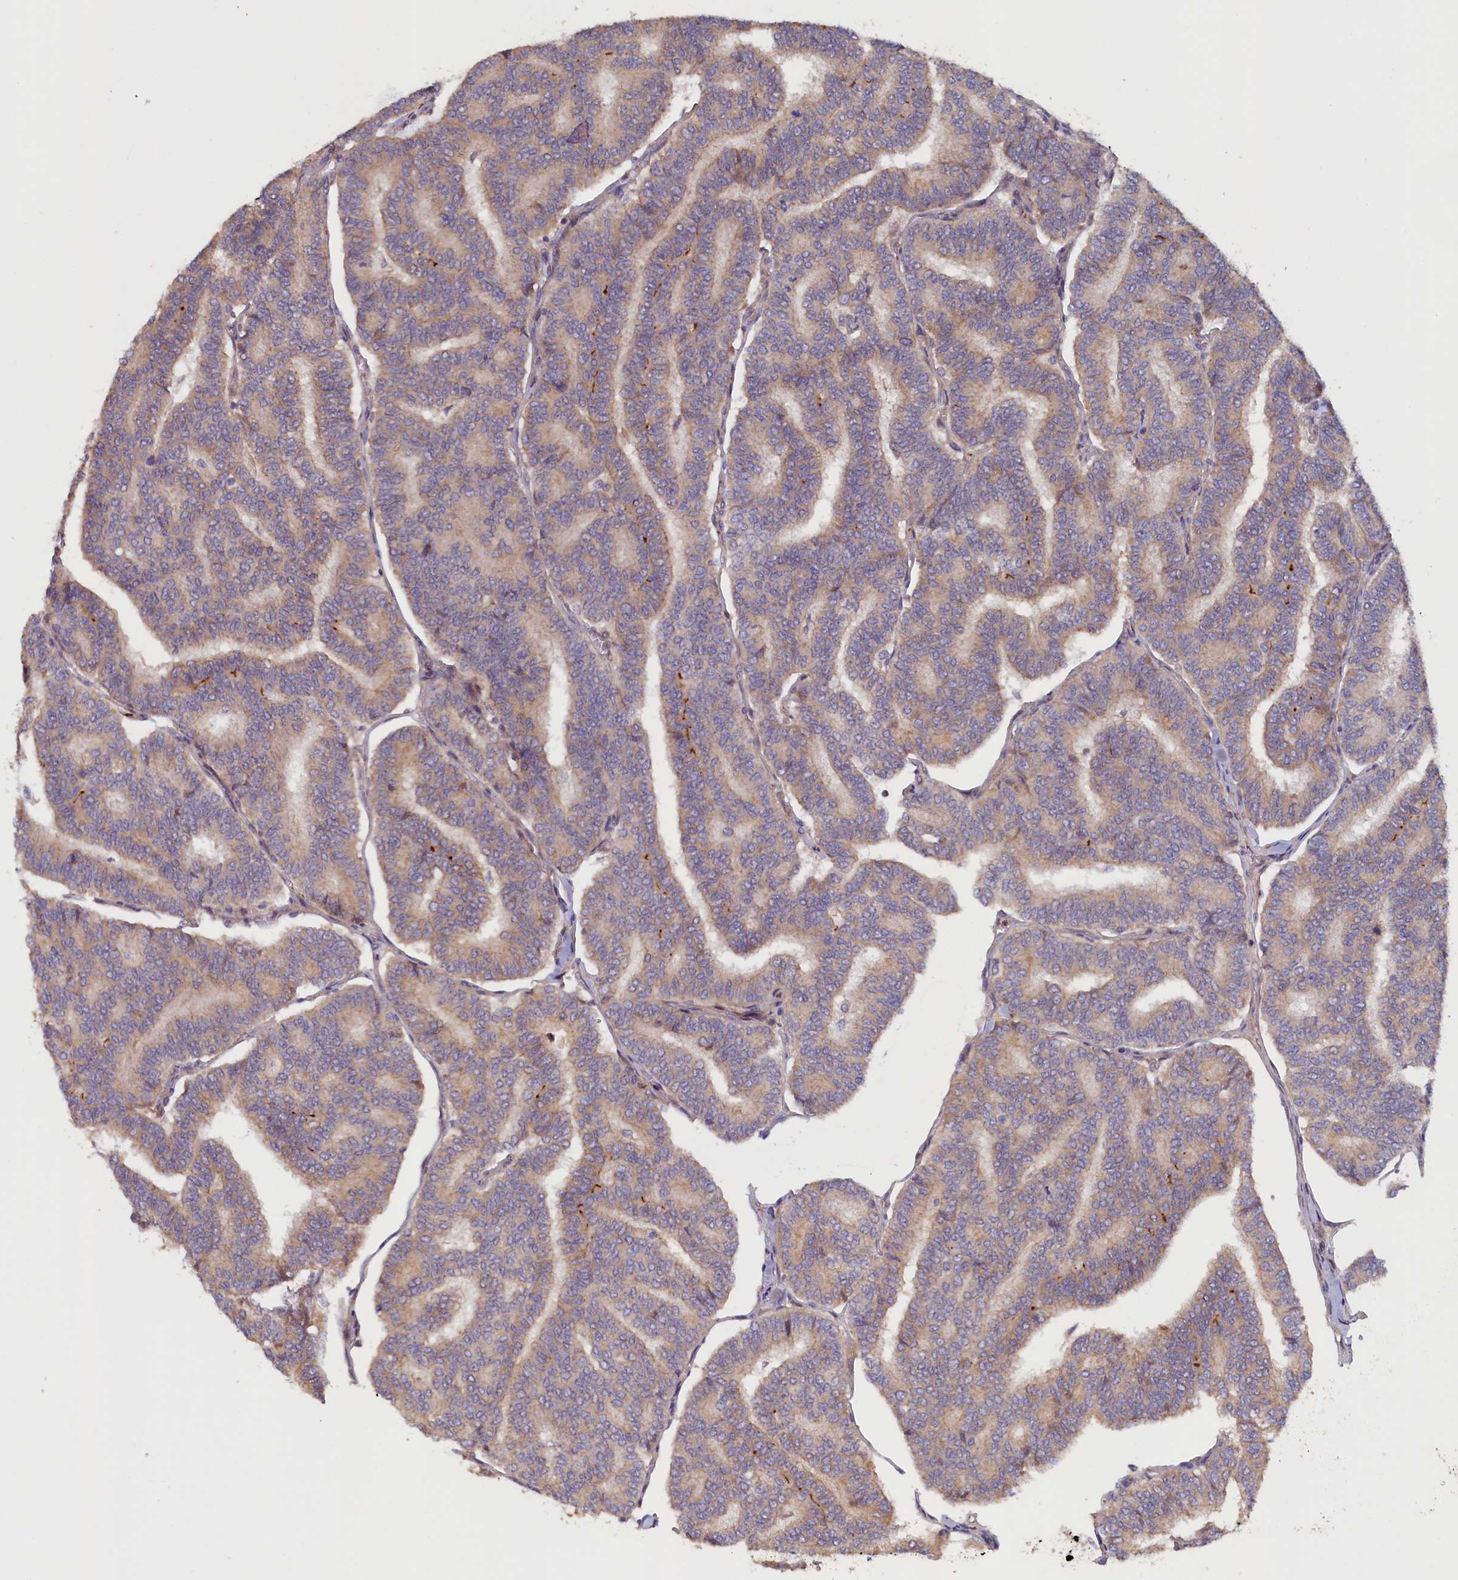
{"staining": {"intensity": "weak", "quantity": ">75%", "location": "cytoplasmic/membranous"}, "tissue": "thyroid cancer", "cell_type": "Tumor cells", "image_type": "cancer", "snomed": [{"axis": "morphology", "description": "Papillary adenocarcinoma, NOS"}, {"axis": "topography", "description": "Thyroid gland"}], "caption": "This is an image of immunohistochemistry (IHC) staining of thyroid cancer, which shows weak positivity in the cytoplasmic/membranous of tumor cells.", "gene": "DUOXA1", "patient": {"sex": "female", "age": 35}}